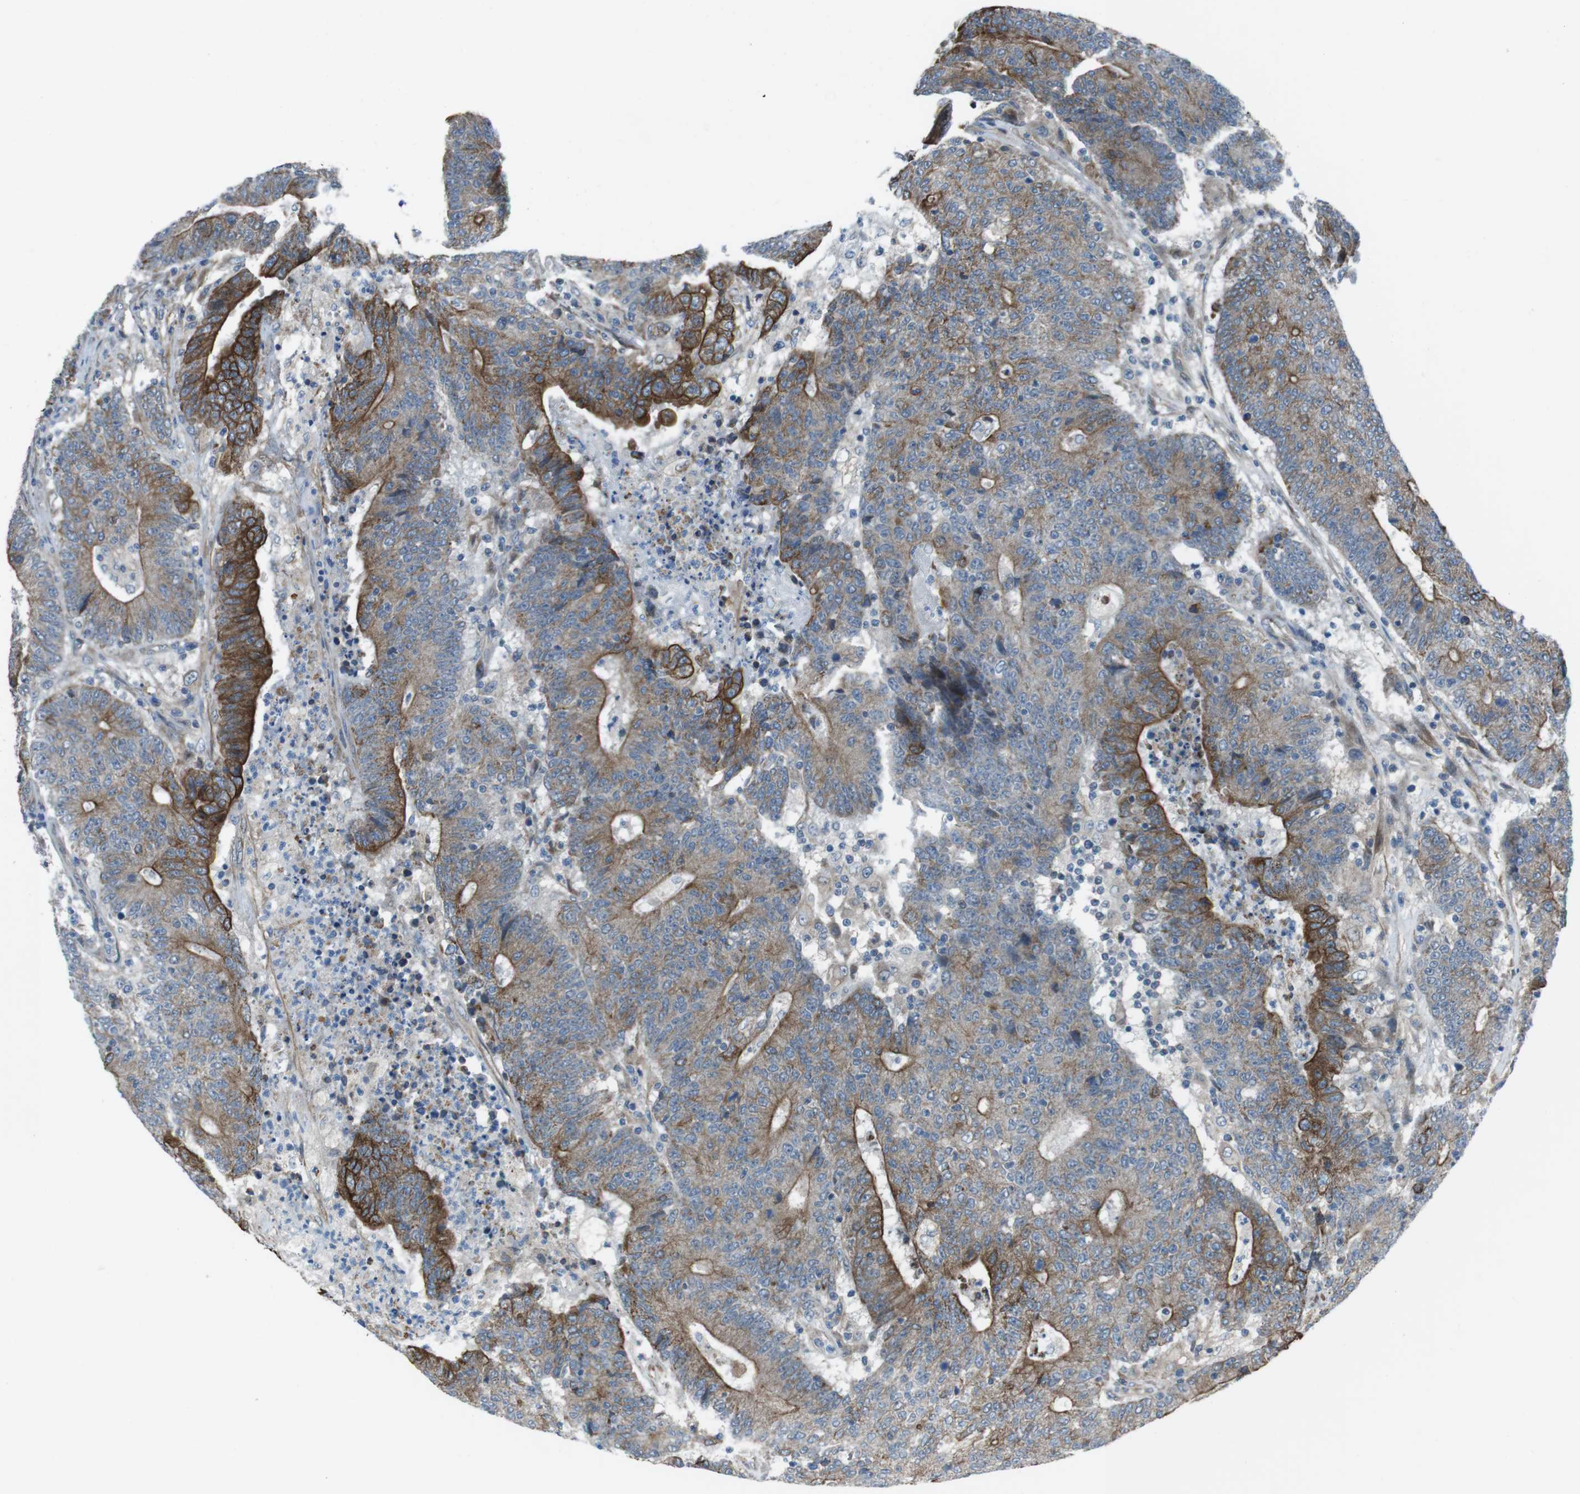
{"staining": {"intensity": "moderate", "quantity": "25%-75%", "location": "cytoplasmic/membranous"}, "tissue": "colorectal cancer", "cell_type": "Tumor cells", "image_type": "cancer", "snomed": [{"axis": "morphology", "description": "Normal tissue, NOS"}, {"axis": "morphology", "description": "Adenocarcinoma, NOS"}, {"axis": "topography", "description": "Colon"}], "caption": "Colorectal cancer (adenocarcinoma) tissue displays moderate cytoplasmic/membranous staining in approximately 25%-75% of tumor cells", "gene": "FAM174B", "patient": {"sex": "female", "age": 75}}